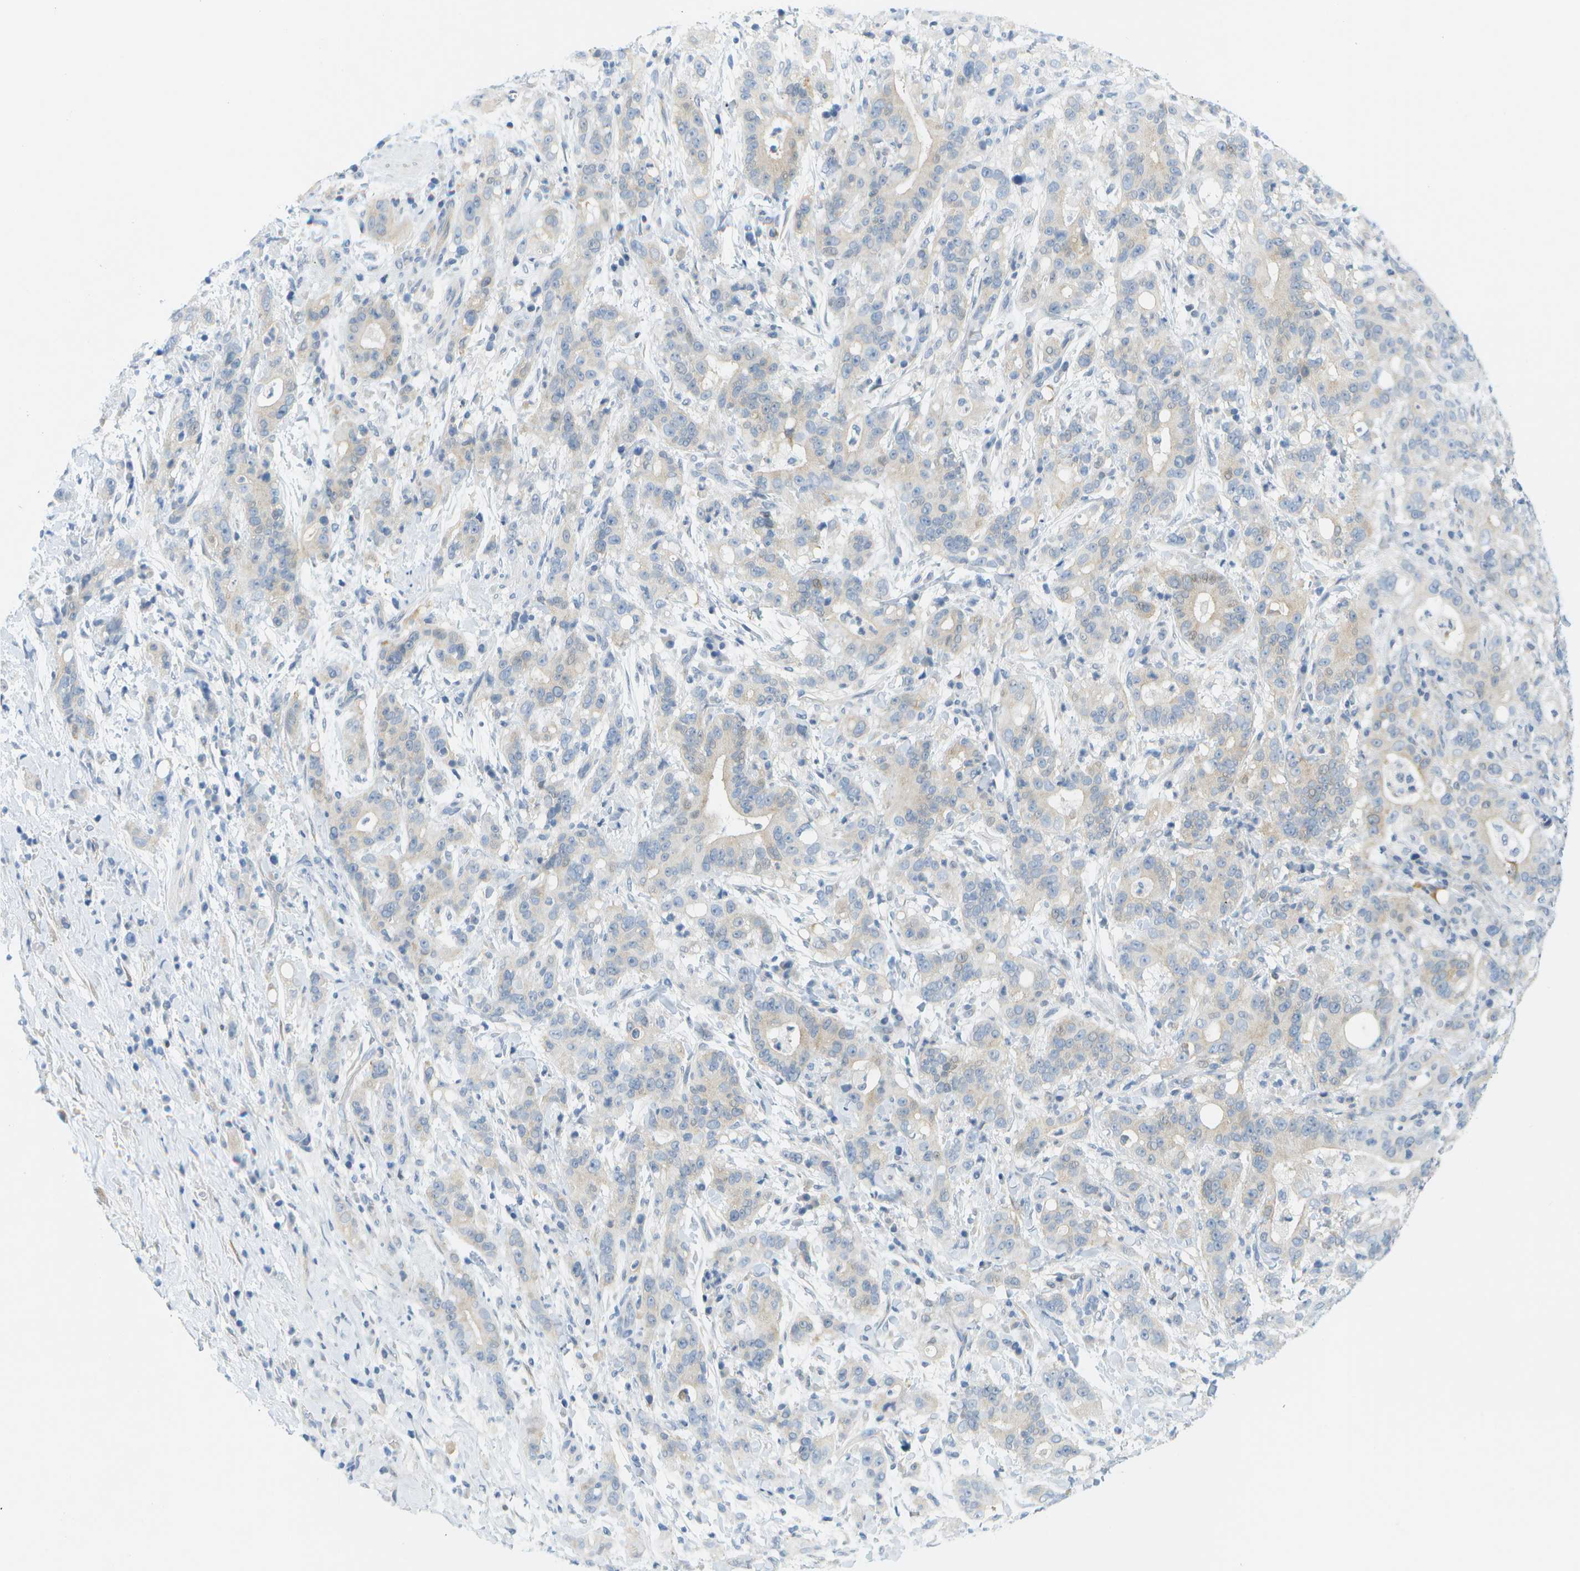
{"staining": {"intensity": "negative", "quantity": "none", "location": "none"}, "tissue": "liver cancer", "cell_type": "Tumor cells", "image_type": "cancer", "snomed": [{"axis": "morphology", "description": "Cholangiocarcinoma"}, {"axis": "topography", "description": "Liver"}], "caption": "Liver cancer was stained to show a protein in brown. There is no significant positivity in tumor cells.", "gene": "CUL9", "patient": {"sex": "female", "age": 38}}